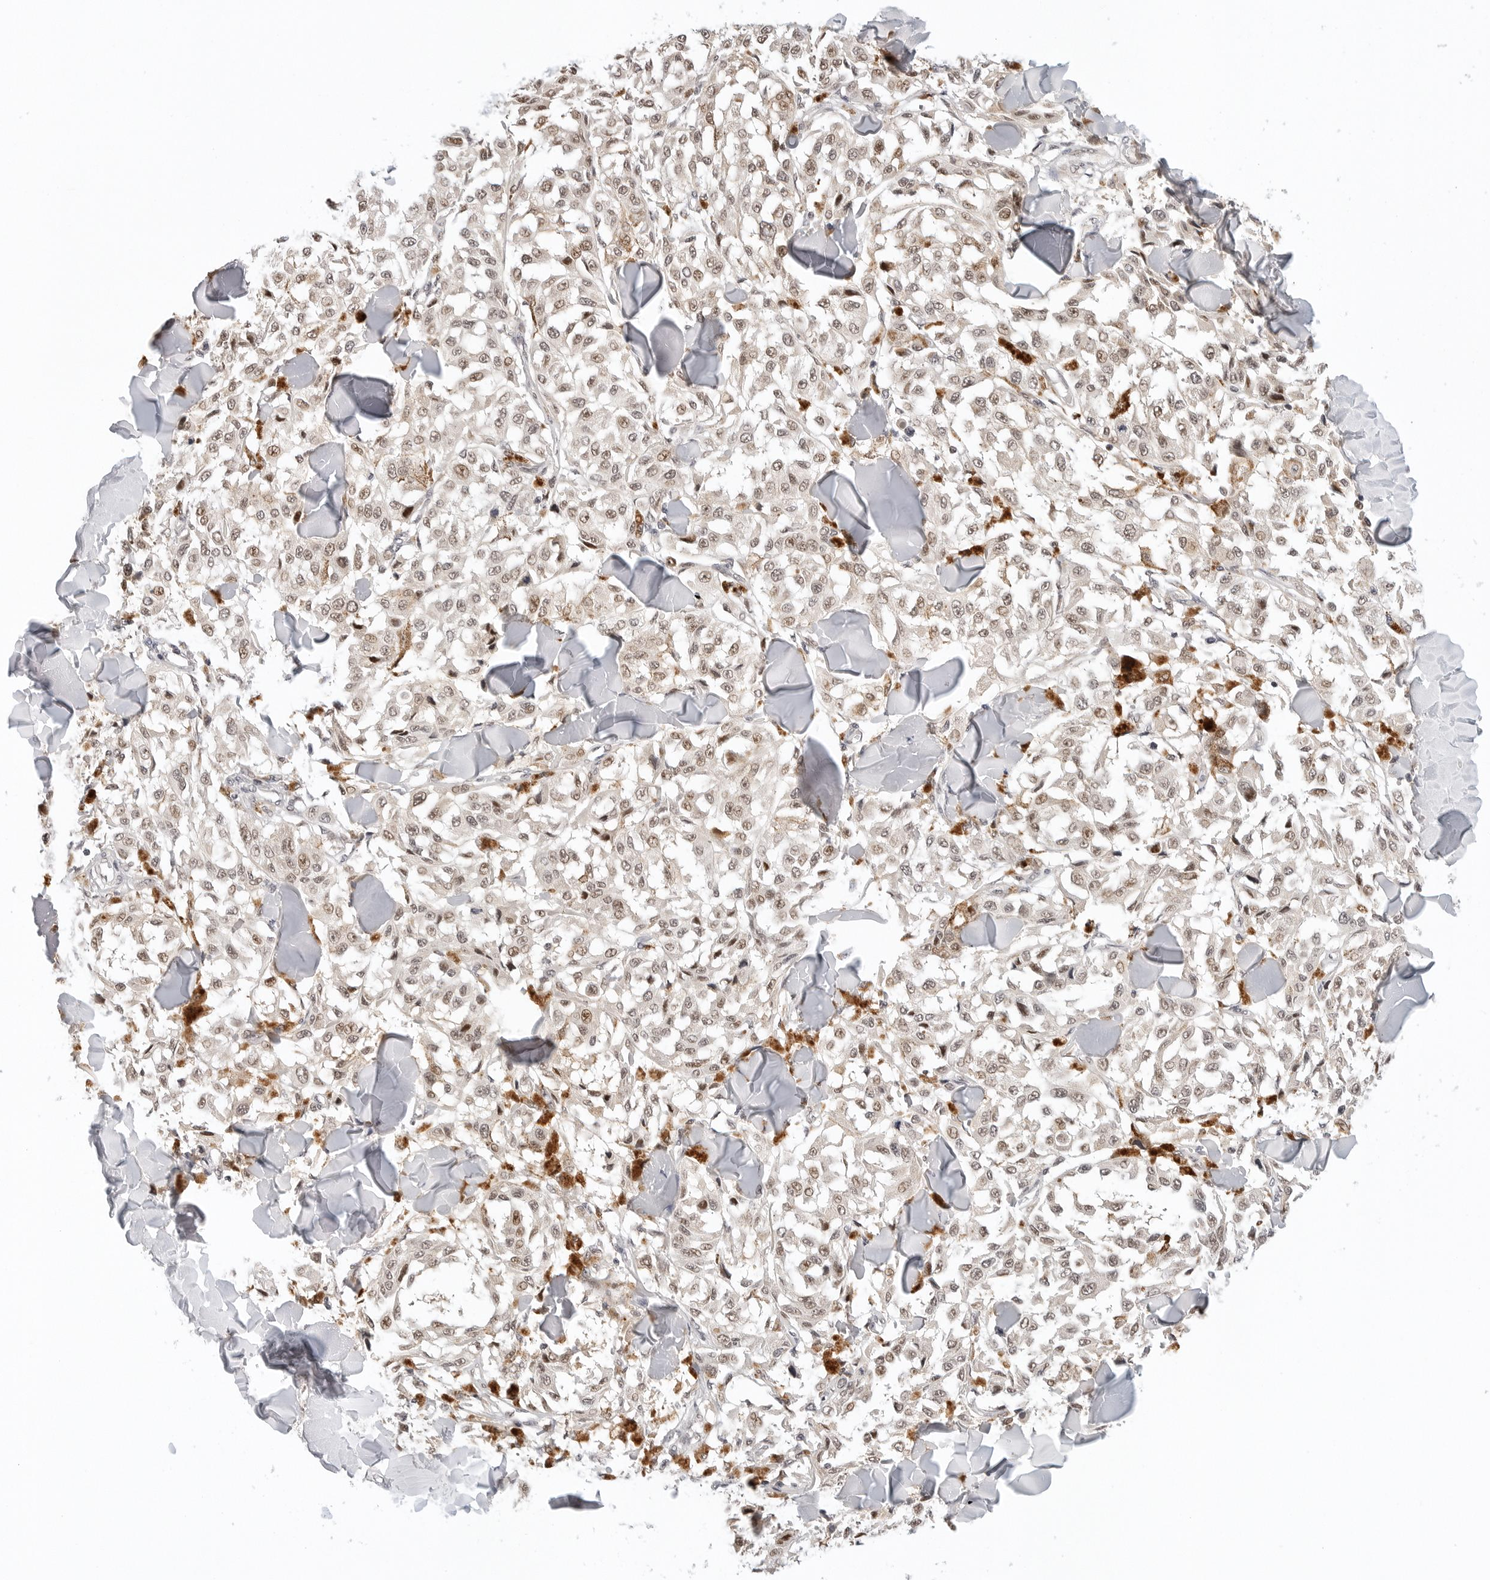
{"staining": {"intensity": "weak", "quantity": ">75%", "location": "cytoplasmic/membranous,nuclear"}, "tissue": "melanoma", "cell_type": "Tumor cells", "image_type": "cancer", "snomed": [{"axis": "morphology", "description": "Malignant melanoma, NOS"}, {"axis": "topography", "description": "Skin"}], "caption": "An immunohistochemistry (IHC) micrograph of neoplastic tissue is shown. Protein staining in brown labels weak cytoplasmic/membranous and nuclear positivity in malignant melanoma within tumor cells. (Stains: DAB (3,3'-diaminobenzidine) in brown, nuclei in blue, Microscopy: brightfield microscopy at high magnification).", "gene": "TSEN2", "patient": {"sex": "female", "age": 64}}